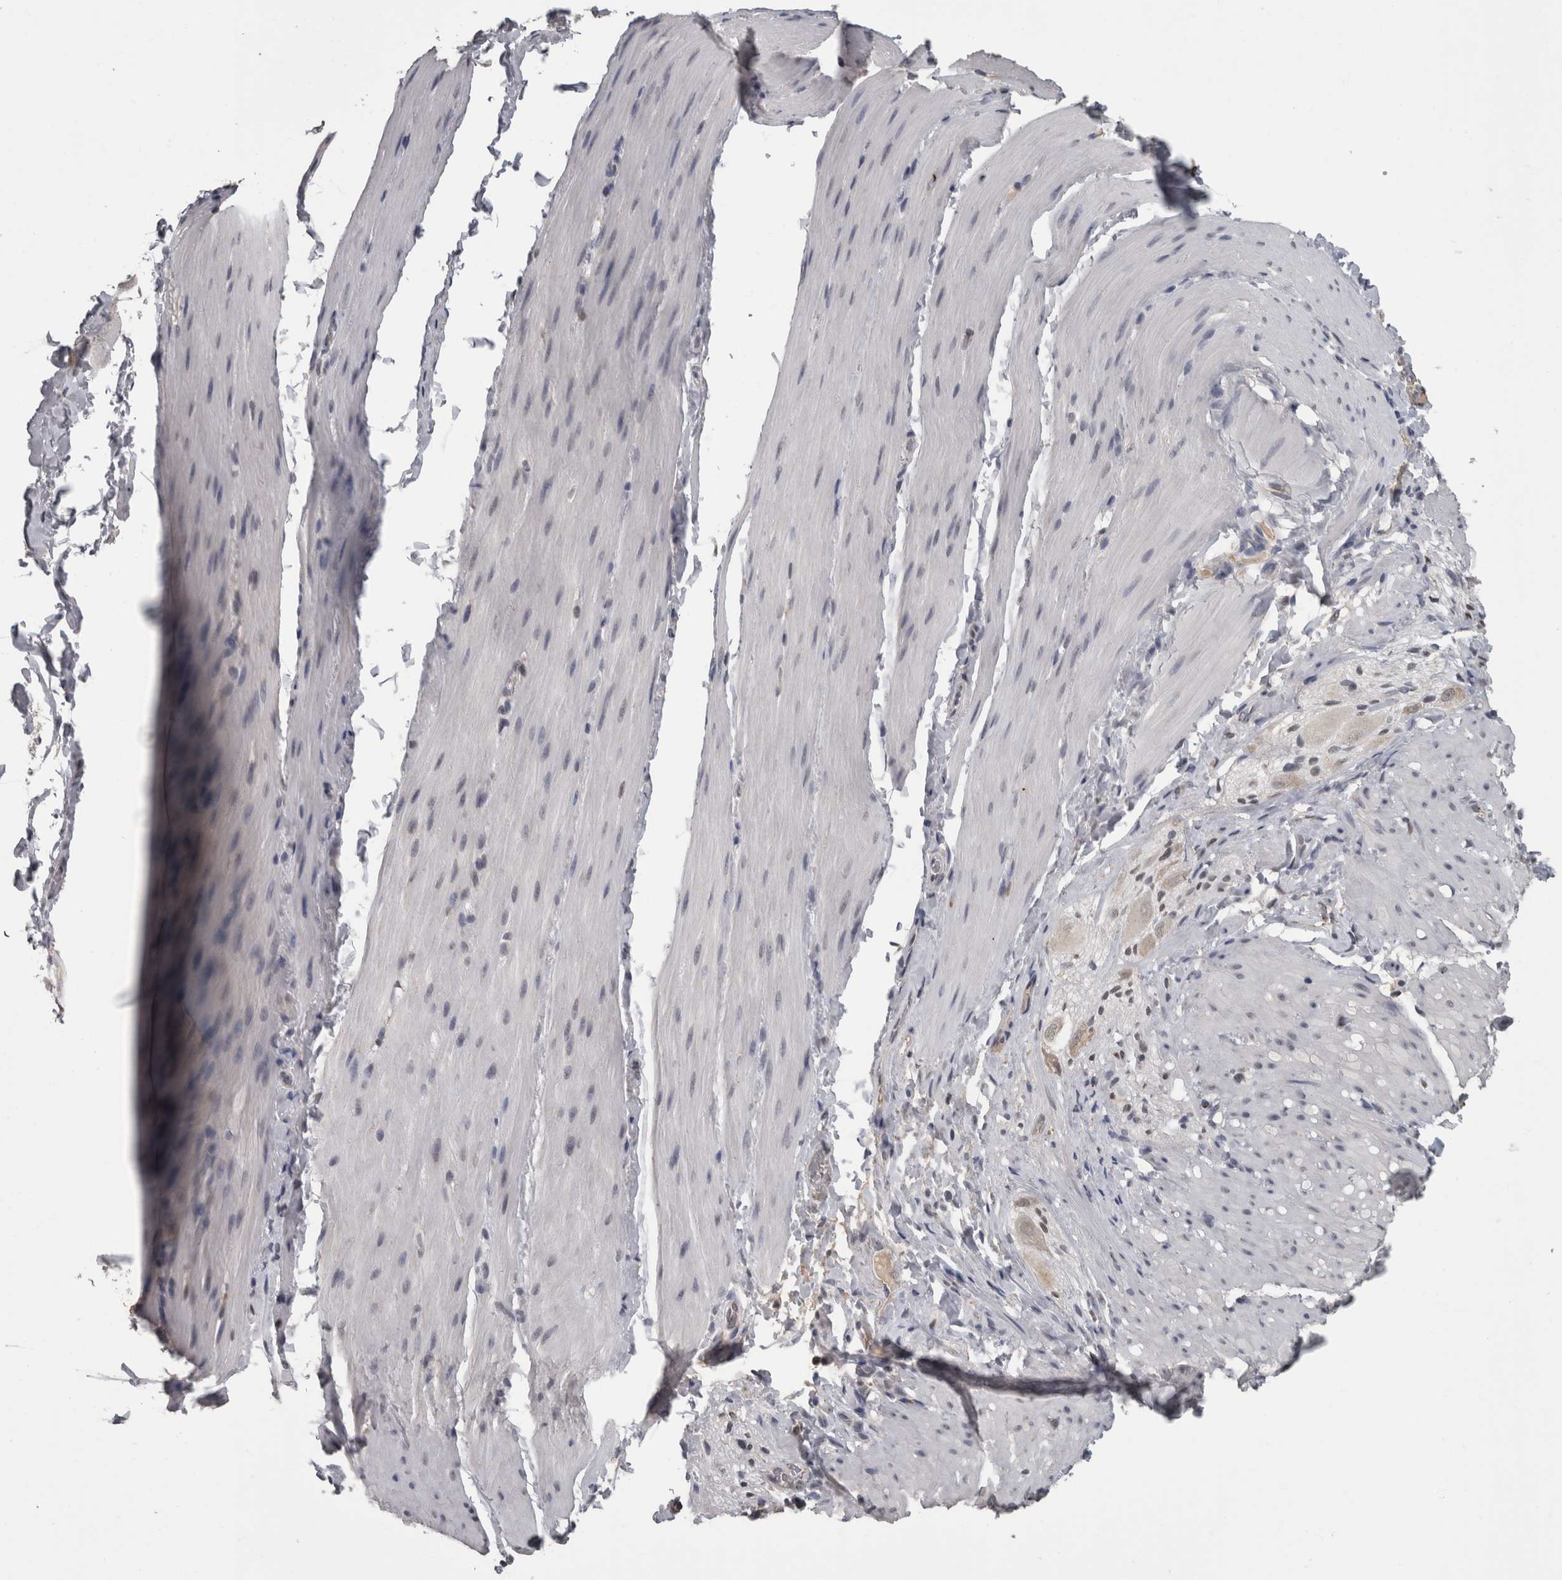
{"staining": {"intensity": "negative", "quantity": "none", "location": "none"}, "tissue": "smooth muscle", "cell_type": "Smooth muscle cells", "image_type": "normal", "snomed": [{"axis": "morphology", "description": "Normal tissue, NOS"}, {"axis": "topography", "description": "Smooth muscle"}, {"axis": "topography", "description": "Small intestine"}], "caption": "This micrograph is of benign smooth muscle stained with IHC to label a protein in brown with the nuclei are counter-stained blue. There is no staining in smooth muscle cells.", "gene": "NAAA", "patient": {"sex": "female", "age": 84}}